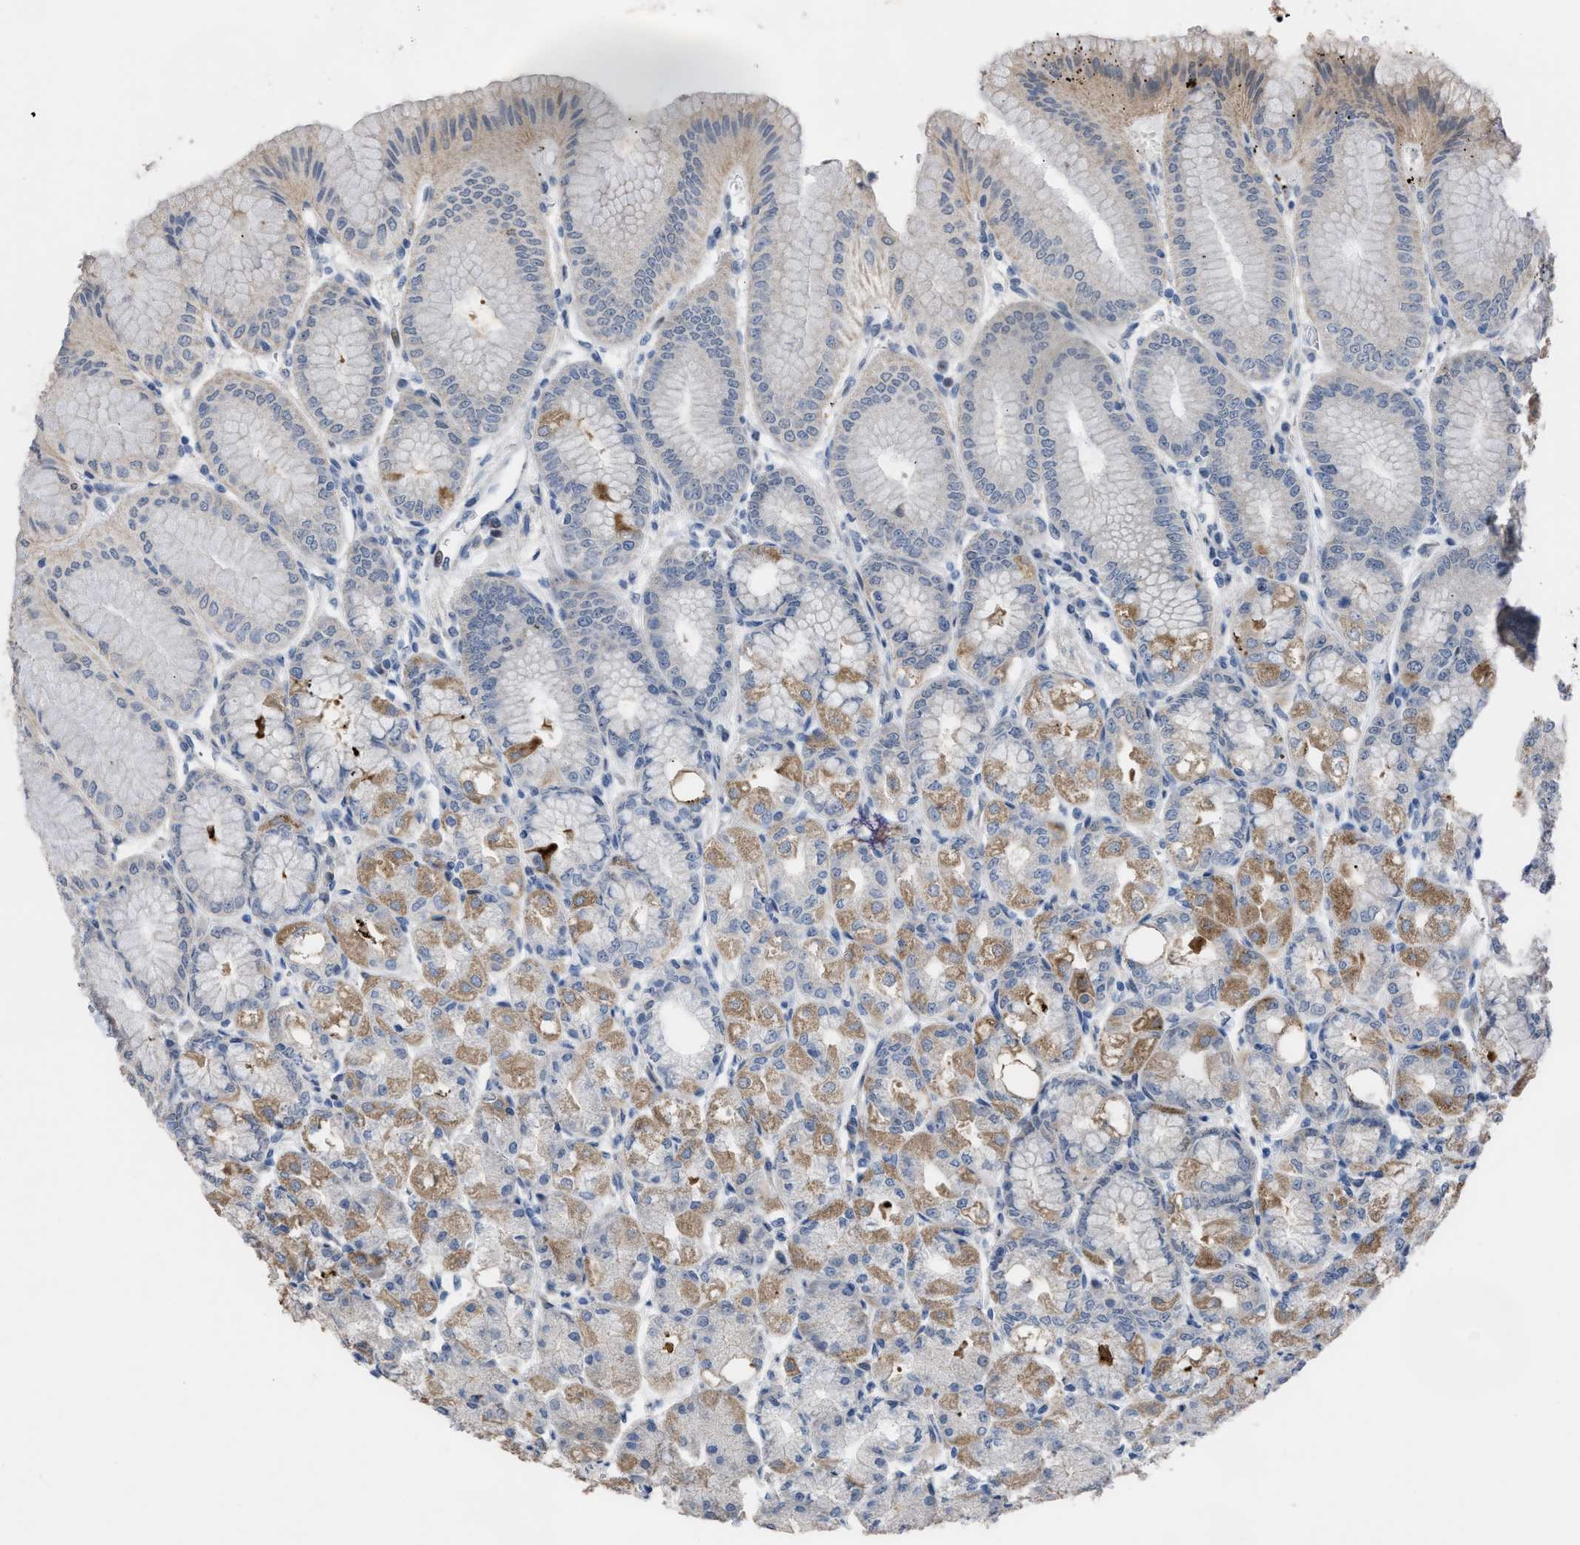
{"staining": {"intensity": "strong", "quantity": "25%-75%", "location": "cytoplasmic/membranous,nuclear"}, "tissue": "stomach", "cell_type": "Glandular cells", "image_type": "normal", "snomed": [{"axis": "morphology", "description": "Normal tissue, NOS"}, {"axis": "topography", "description": "Stomach, lower"}], "caption": "A brown stain labels strong cytoplasmic/membranous,nuclear positivity of a protein in glandular cells of normal human stomach. (IHC, brightfield microscopy, high magnification).", "gene": "SETDB1", "patient": {"sex": "male", "age": 71}}